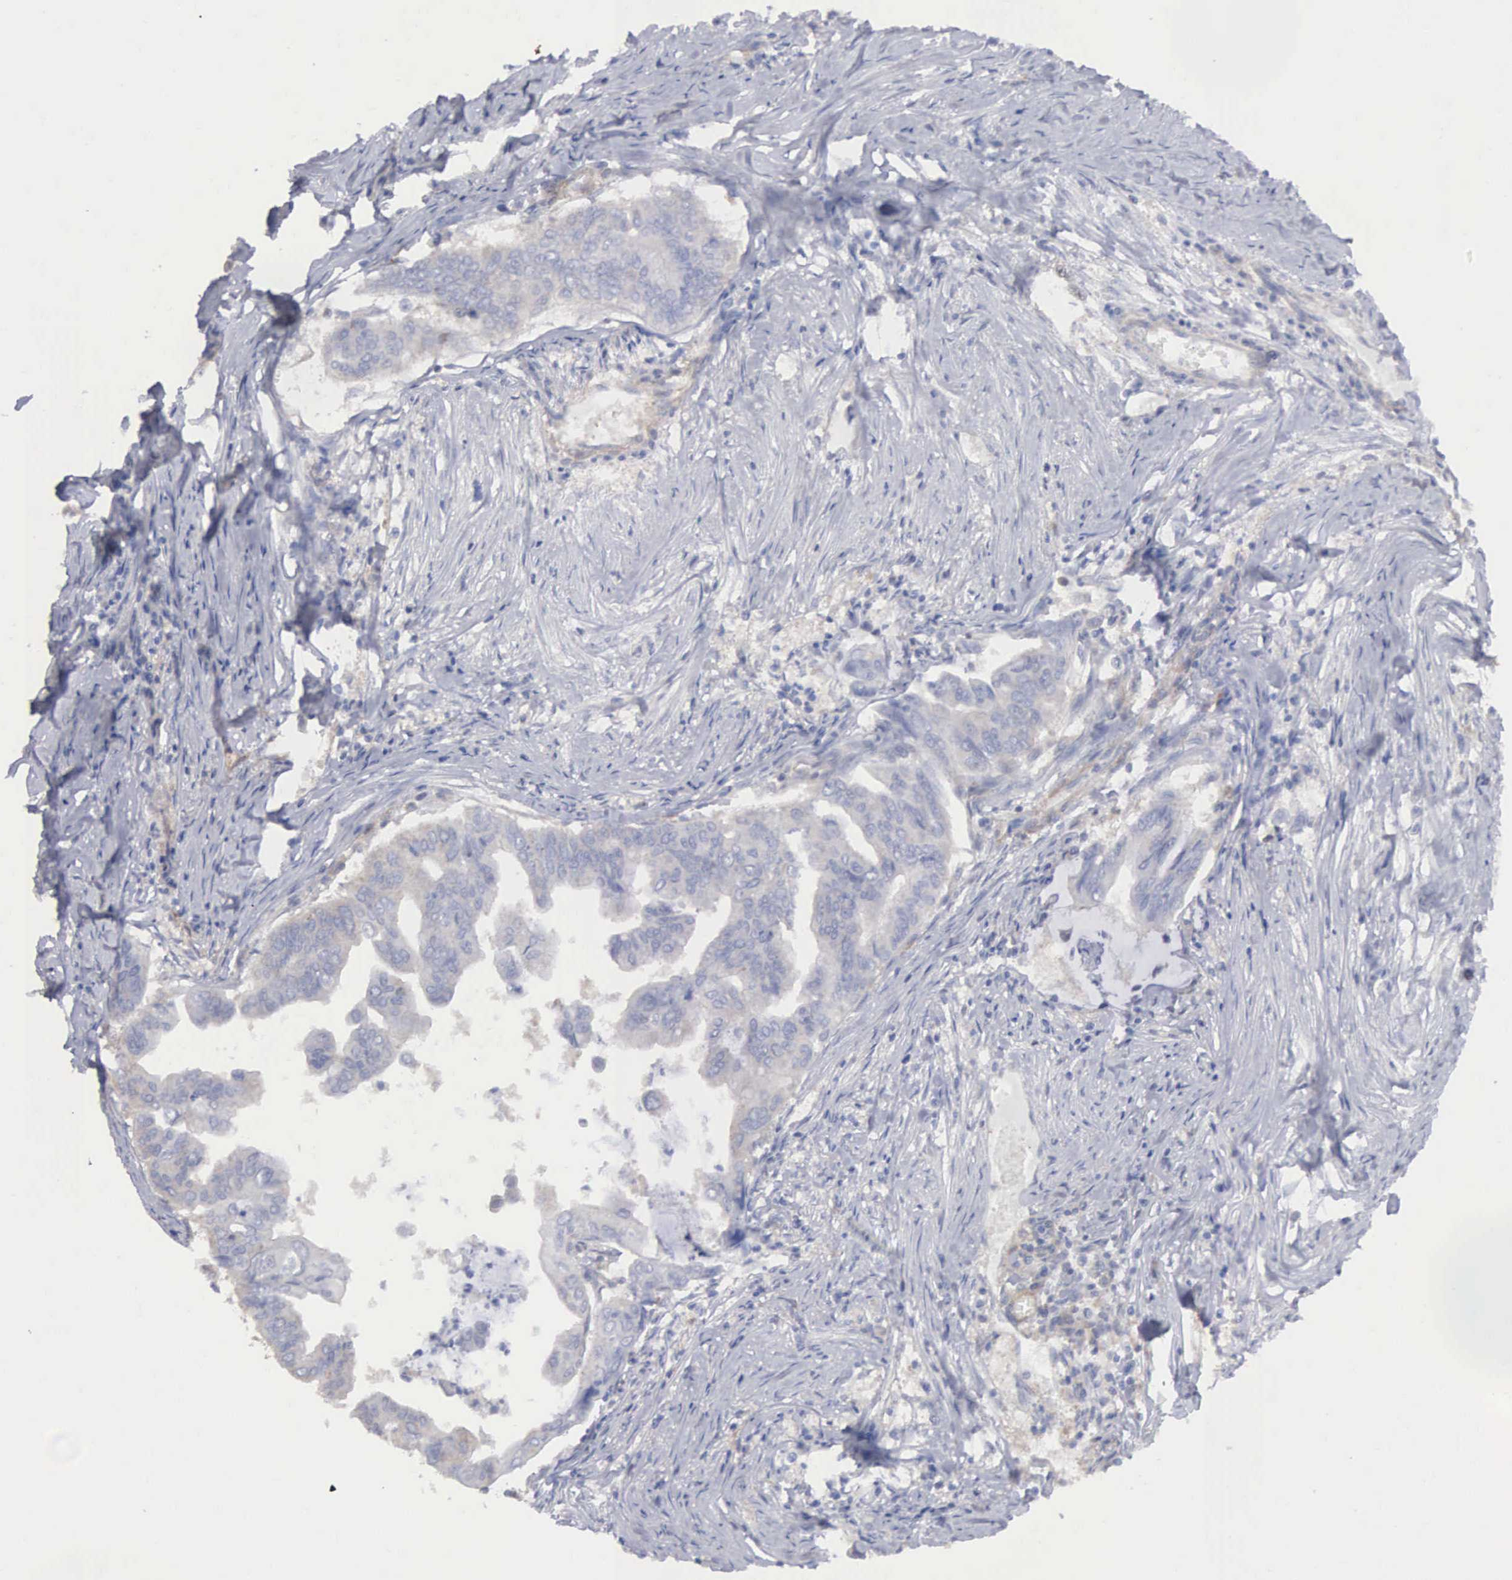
{"staining": {"intensity": "negative", "quantity": "none", "location": "none"}, "tissue": "stomach cancer", "cell_type": "Tumor cells", "image_type": "cancer", "snomed": [{"axis": "morphology", "description": "Adenocarcinoma, NOS"}, {"axis": "topography", "description": "Stomach, upper"}], "caption": "Tumor cells are negative for protein expression in human adenocarcinoma (stomach).", "gene": "MTHFD1", "patient": {"sex": "male", "age": 80}}